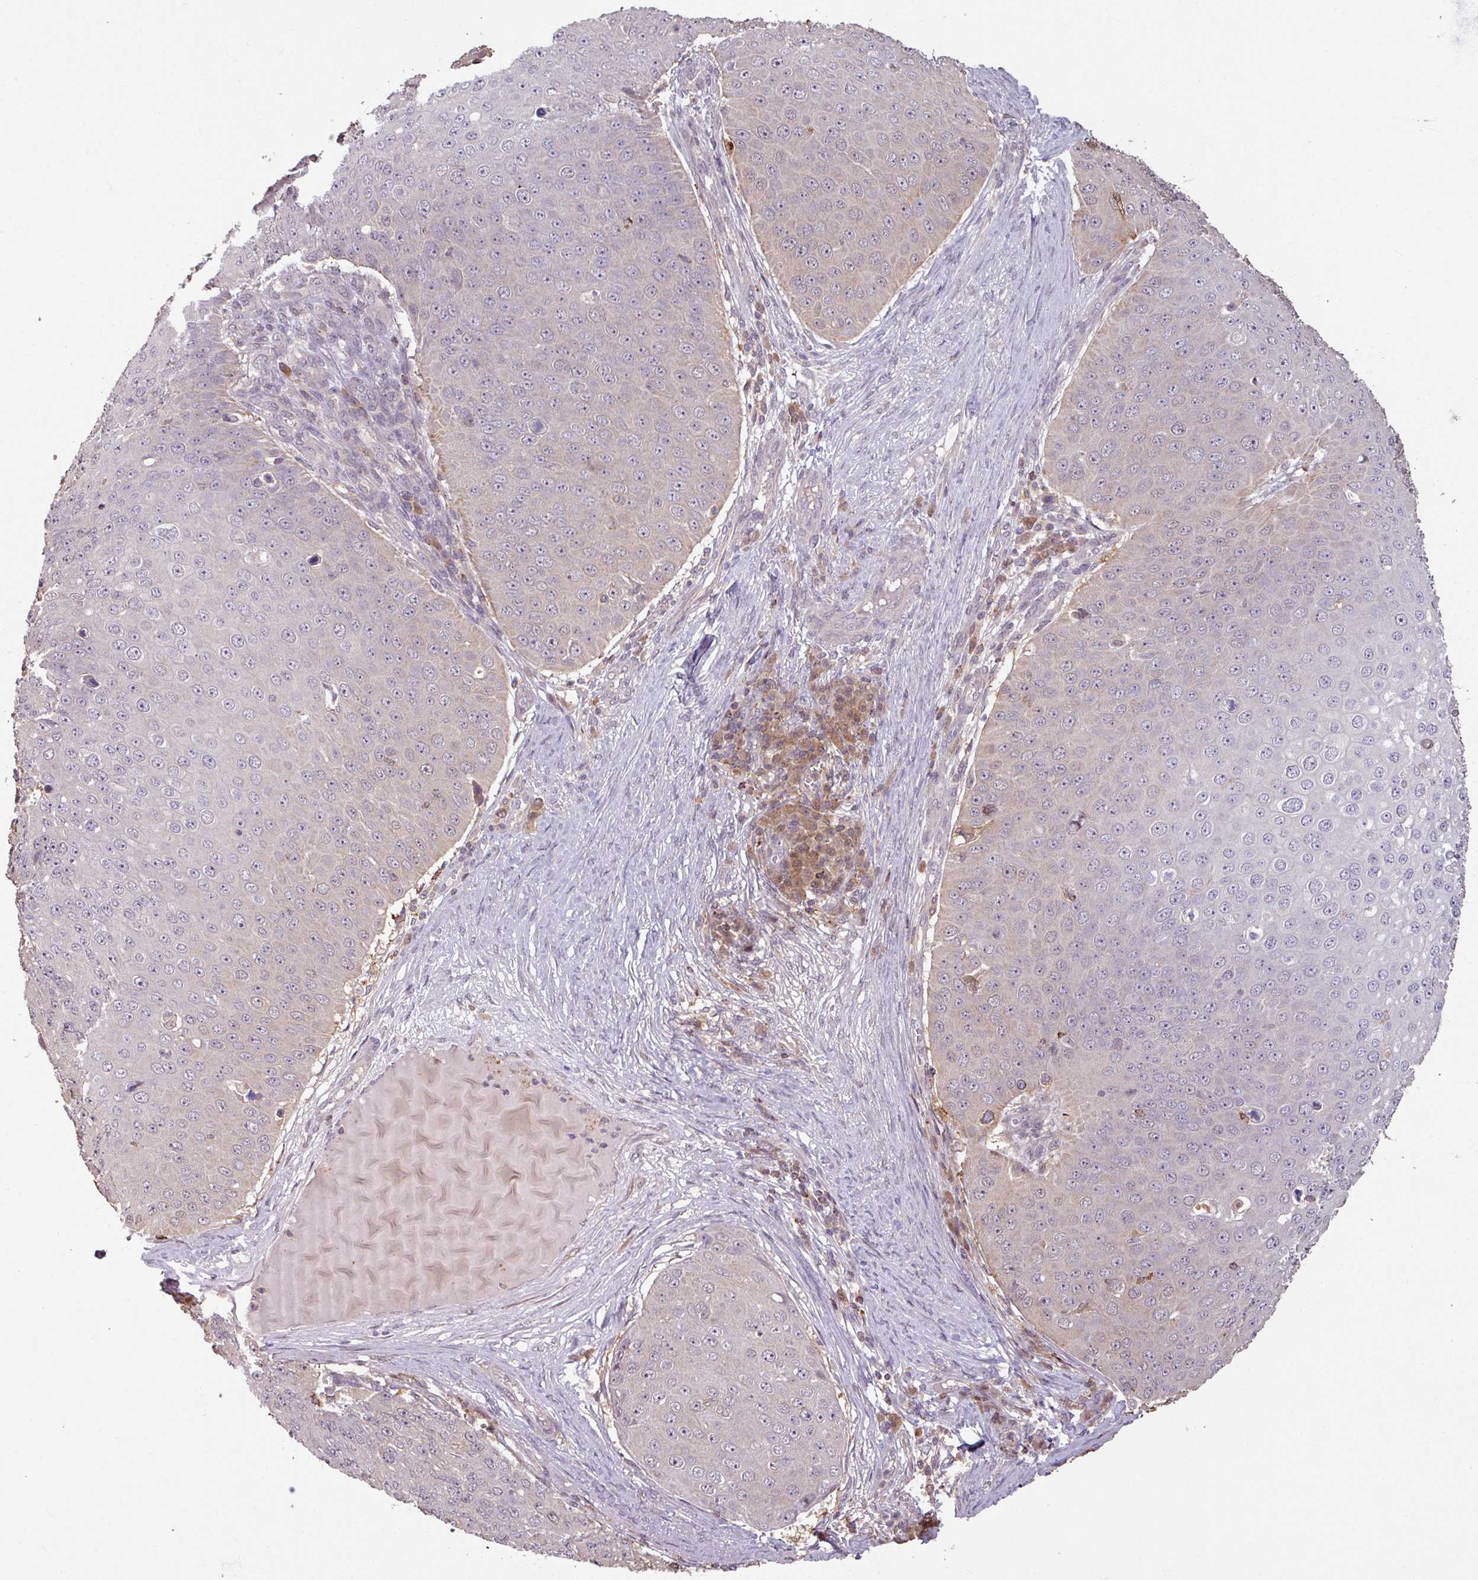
{"staining": {"intensity": "negative", "quantity": "none", "location": "none"}, "tissue": "skin cancer", "cell_type": "Tumor cells", "image_type": "cancer", "snomed": [{"axis": "morphology", "description": "Squamous cell carcinoma, NOS"}, {"axis": "topography", "description": "Skin"}], "caption": "IHC histopathology image of neoplastic tissue: human skin squamous cell carcinoma stained with DAB reveals no significant protein staining in tumor cells. (DAB (3,3'-diaminobenzidine) immunohistochemistry with hematoxylin counter stain).", "gene": "OR6B1", "patient": {"sex": "male", "age": 71}}